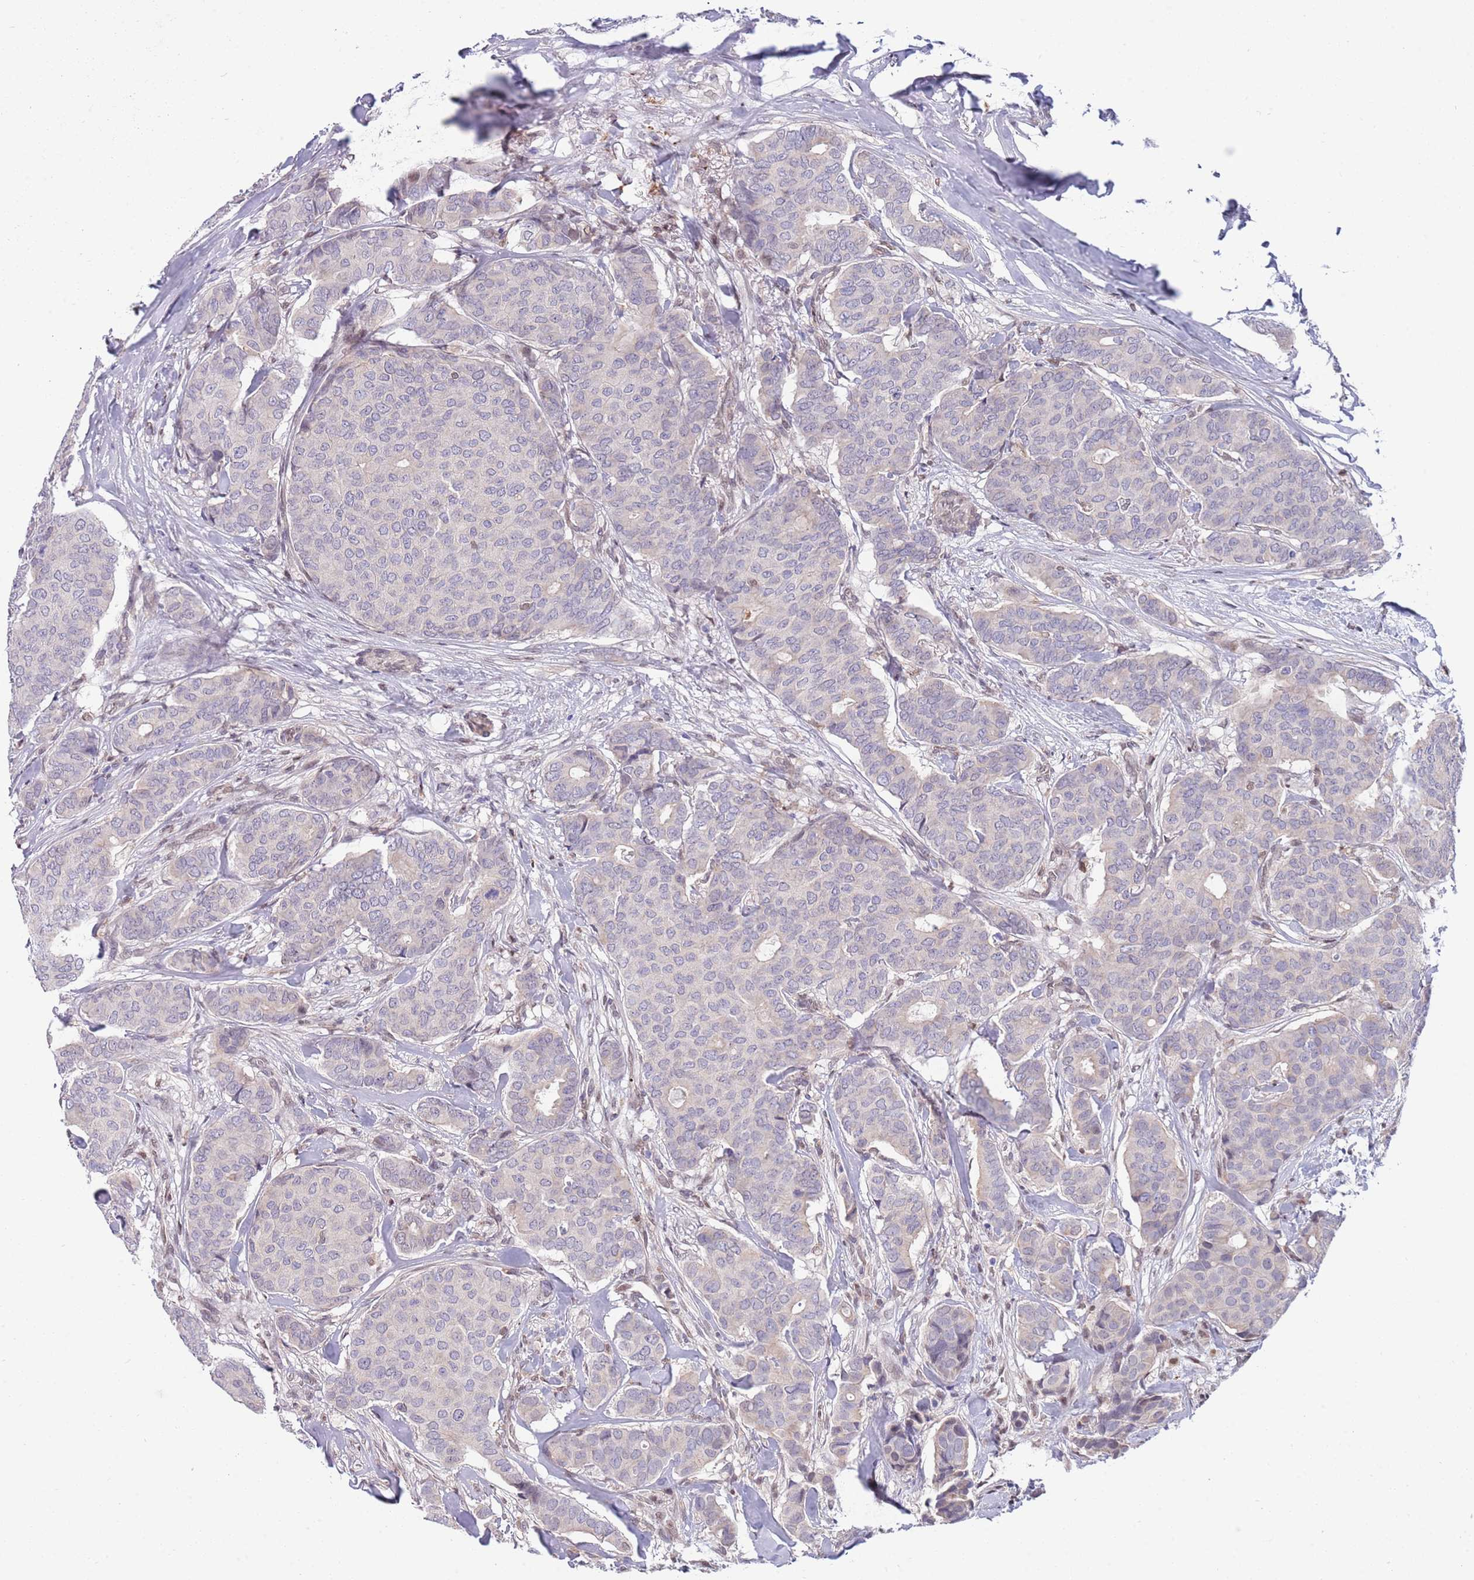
{"staining": {"intensity": "negative", "quantity": "none", "location": "none"}, "tissue": "breast cancer", "cell_type": "Tumor cells", "image_type": "cancer", "snomed": [{"axis": "morphology", "description": "Duct carcinoma"}, {"axis": "topography", "description": "Breast"}], "caption": "IHC micrograph of human intraductal carcinoma (breast) stained for a protein (brown), which demonstrates no positivity in tumor cells.", "gene": "NLRP6", "patient": {"sex": "female", "age": 75}}